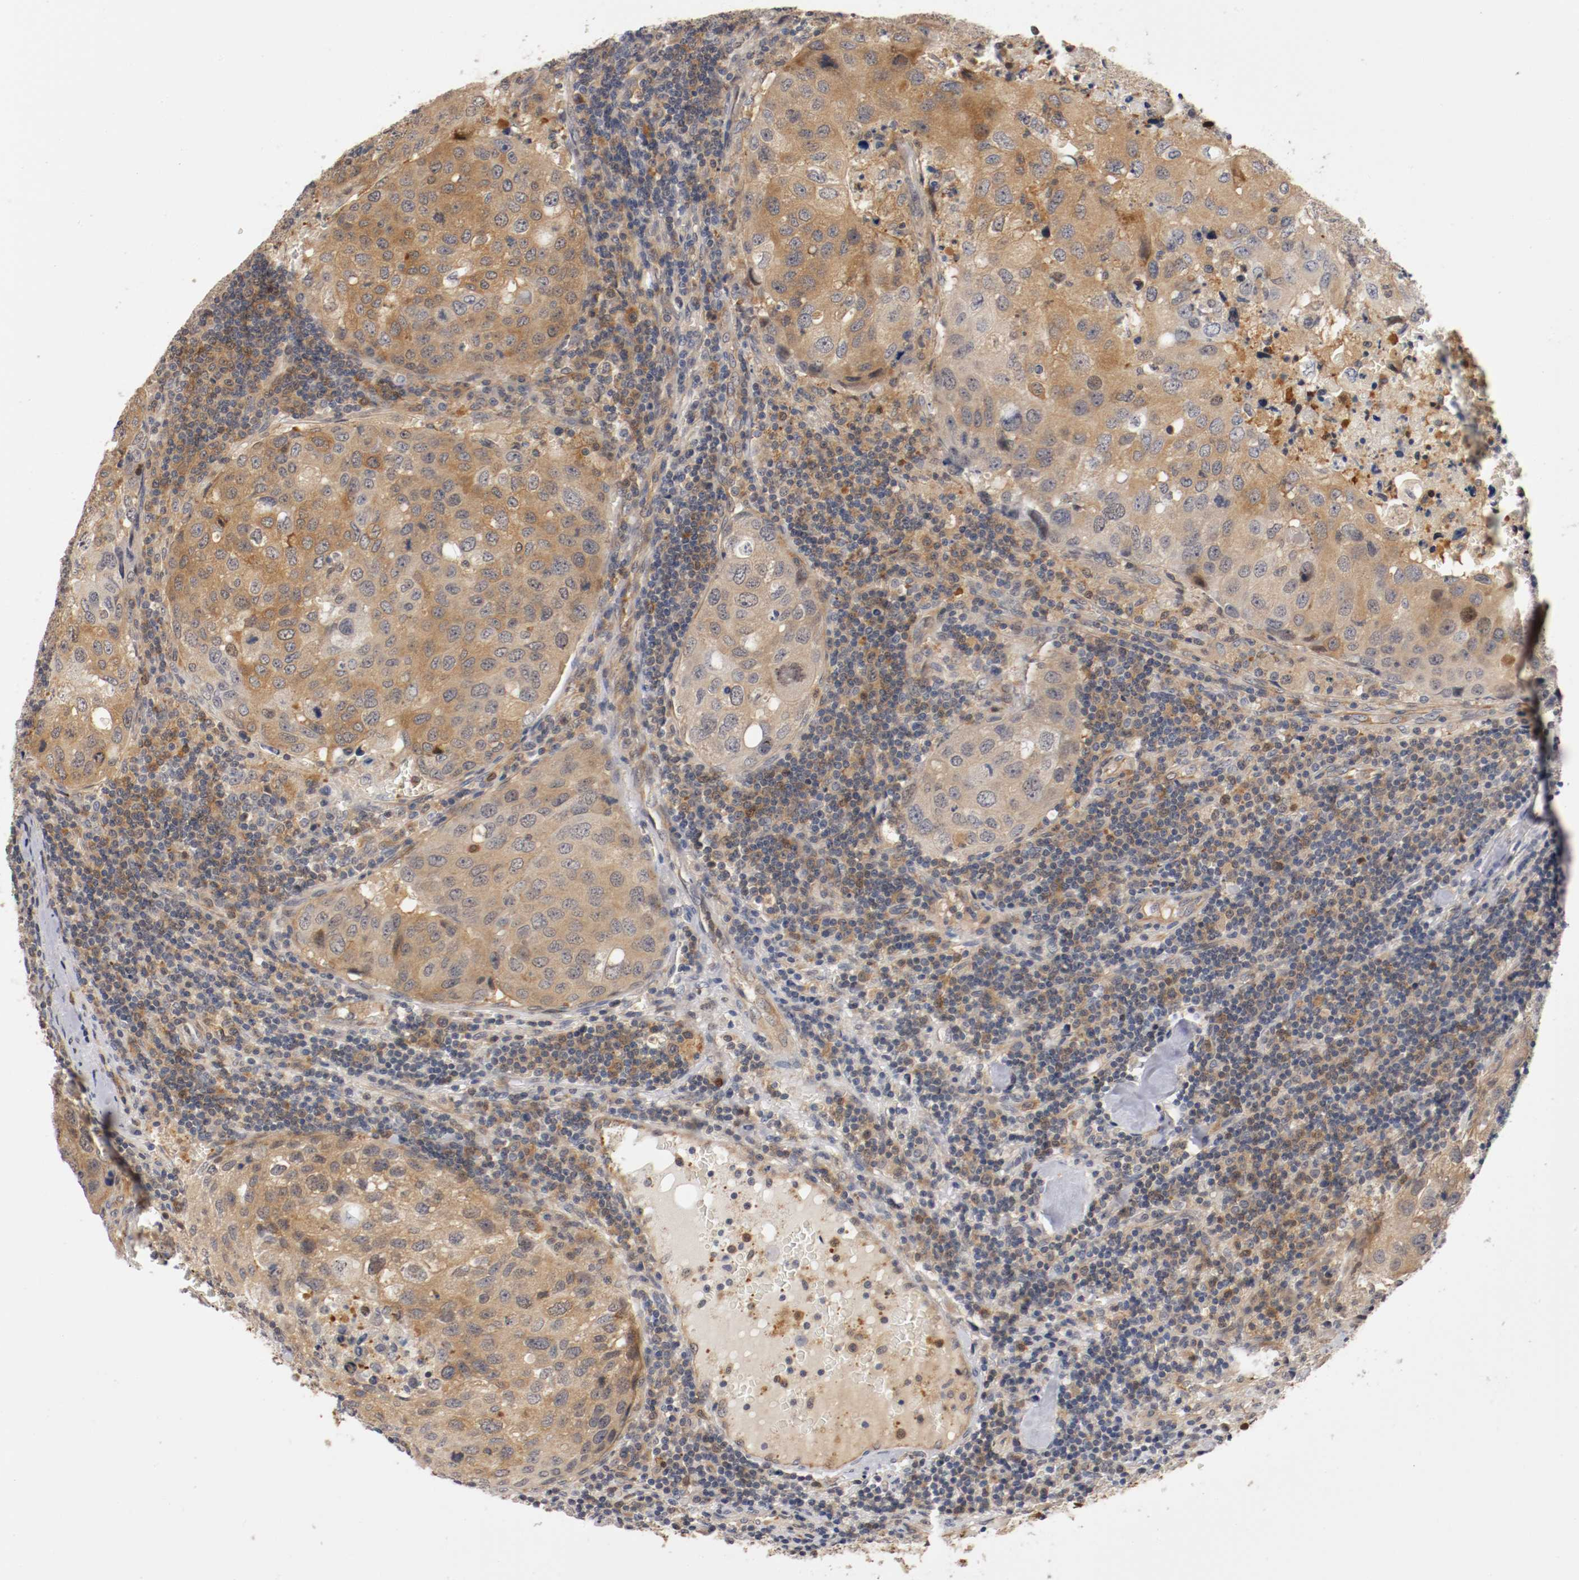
{"staining": {"intensity": "moderate", "quantity": "25%-75%", "location": "cytoplasmic/membranous"}, "tissue": "urothelial cancer", "cell_type": "Tumor cells", "image_type": "cancer", "snomed": [{"axis": "morphology", "description": "Urothelial carcinoma, High grade"}, {"axis": "topography", "description": "Lymph node"}, {"axis": "topography", "description": "Urinary bladder"}], "caption": "A medium amount of moderate cytoplasmic/membranous expression is seen in approximately 25%-75% of tumor cells in urothelial cancer tissue.", "gene": "RBM23", "patient": {"sex": "male", "age": 51}}